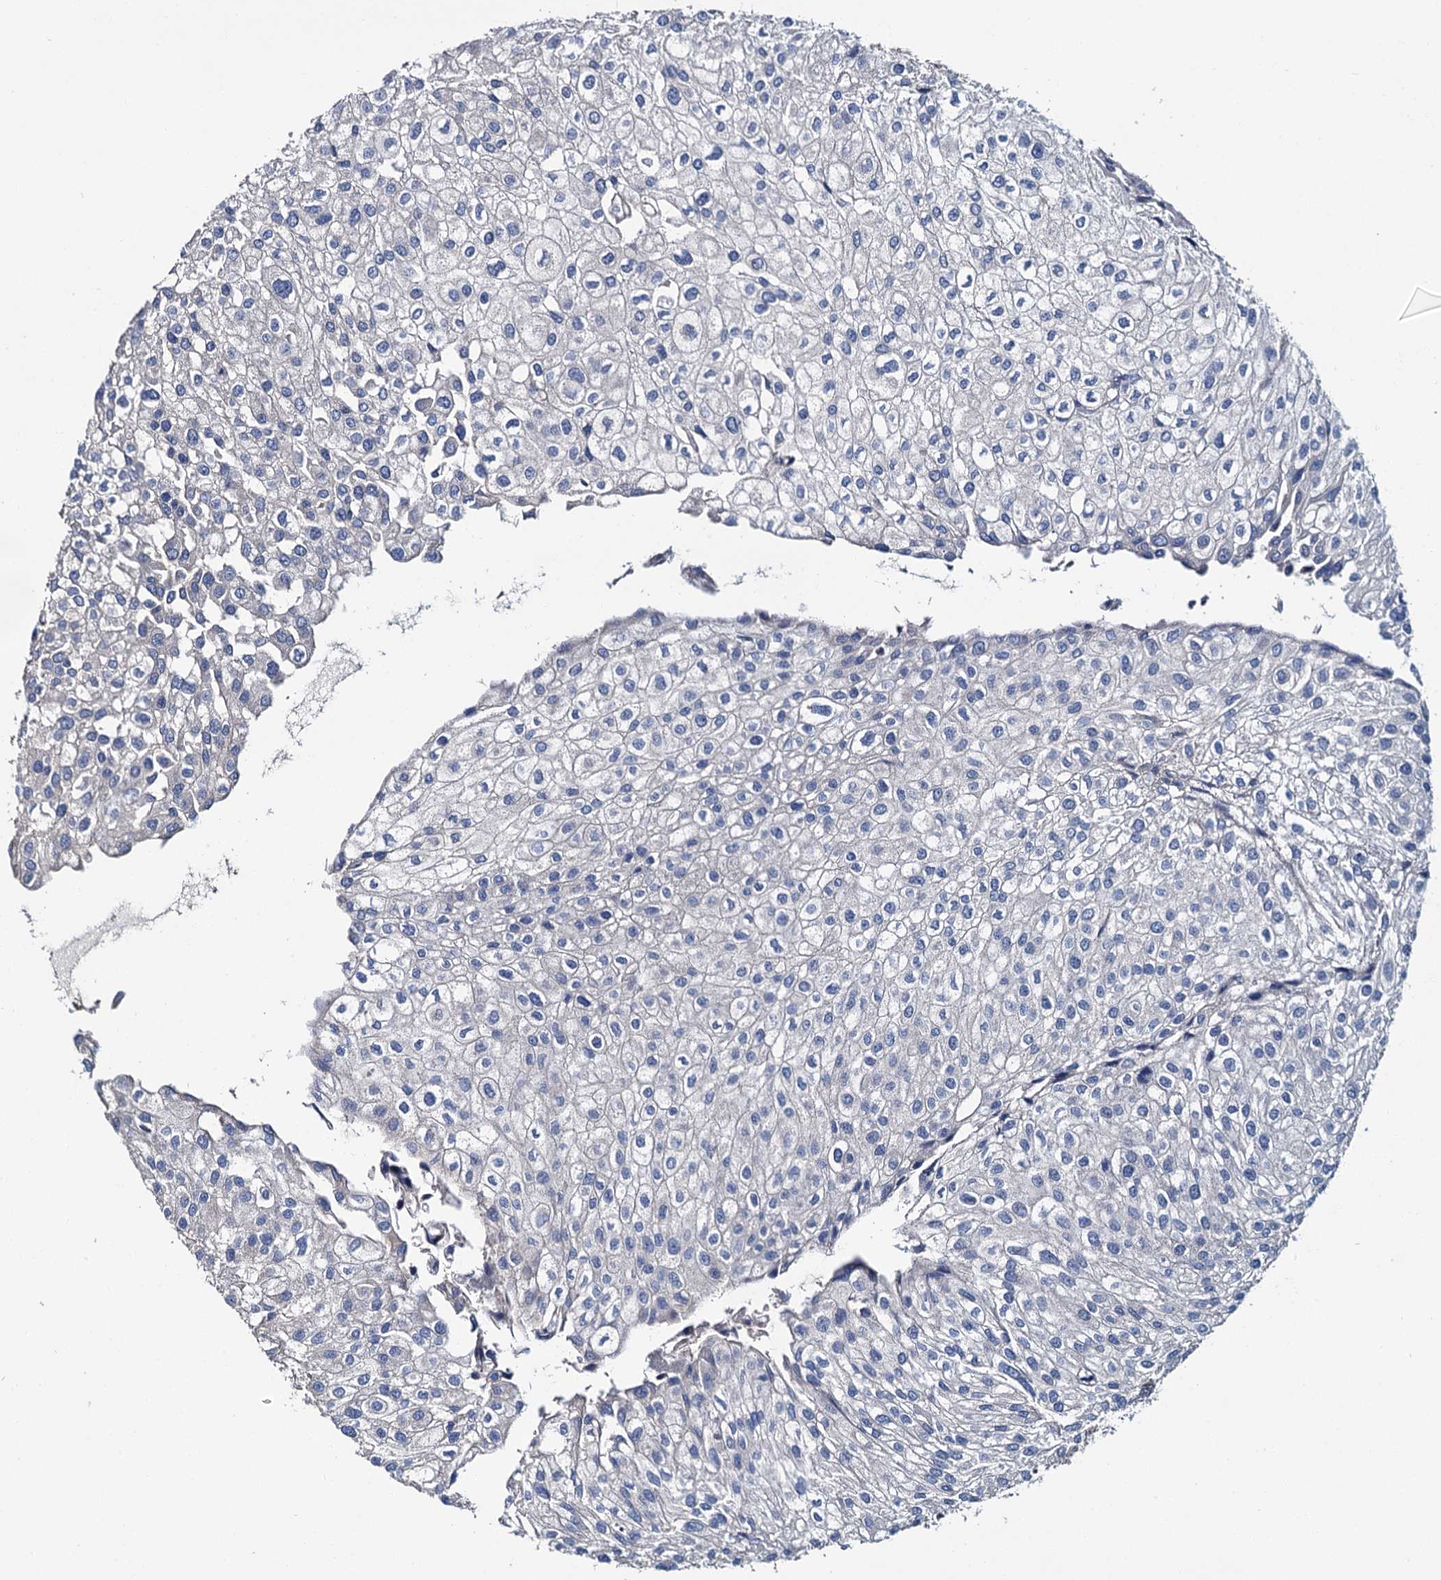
{"staining": {"intensity": "negative", "quantity": "none", "location": "none"}, "tissue": "urothelial cancer", "cell_type": "Tumor cells", "image_type": "cancer", "snomed": [{"axis": "morphology", "description": "Urothelial carcinoma, Low grade"}, {"axis": "topography", "description": "Urinary bladder"}], "caption": "A high-resolution micrograph shows immunohistochemistry staining of urothelial carcinoma (low-grade), which exhibits no significant staining in tumor cells.", "gene": "CACNA1C", "patient": {"sex": "female", "age": 89}}